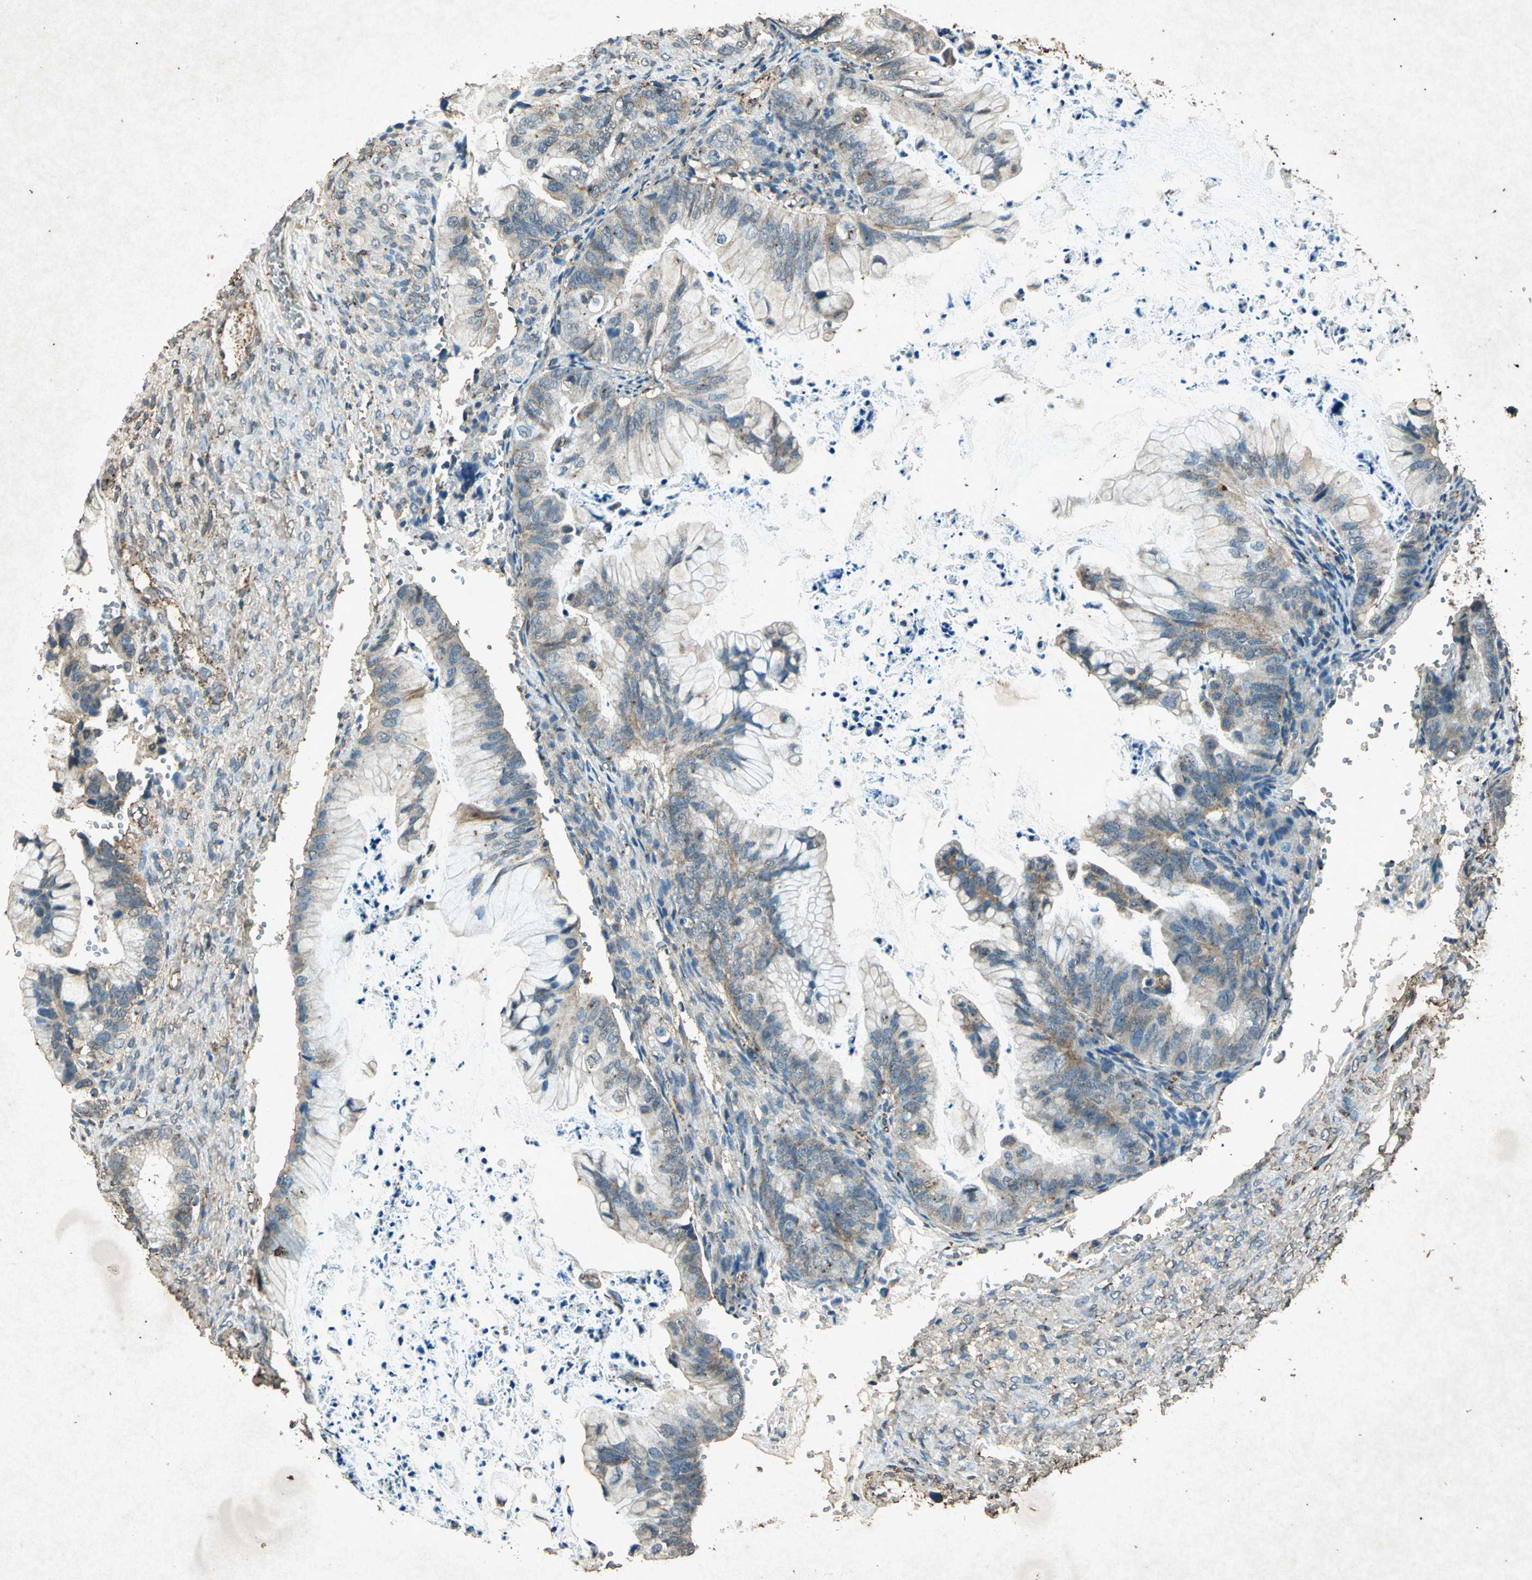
{"staining": {"intensity": "moderate", "quantity": "25%-75%", "location": "cytoplasmic/membranous"}, "tissue": "ovarian cancer", "cell_type": "Tumor cells", "image_type": "cancer", "snomed": [{"axis": "morphology", "description": "Cystadenocarcinoma, mucinous, NOS"}, {"axis": "topography", "description": "Ovary"}], "caption": "DAB (3,3'-diaminobenzidine) immunohistochemical staining of ovarian mucinous cystadenocarcinoma demonstrates moderate cytoplasmic/membranous protein positivity in about 25%-75% of tumor cells.", "gene": "PSEN1", "patient": {"sex": "female", "age": 36}}